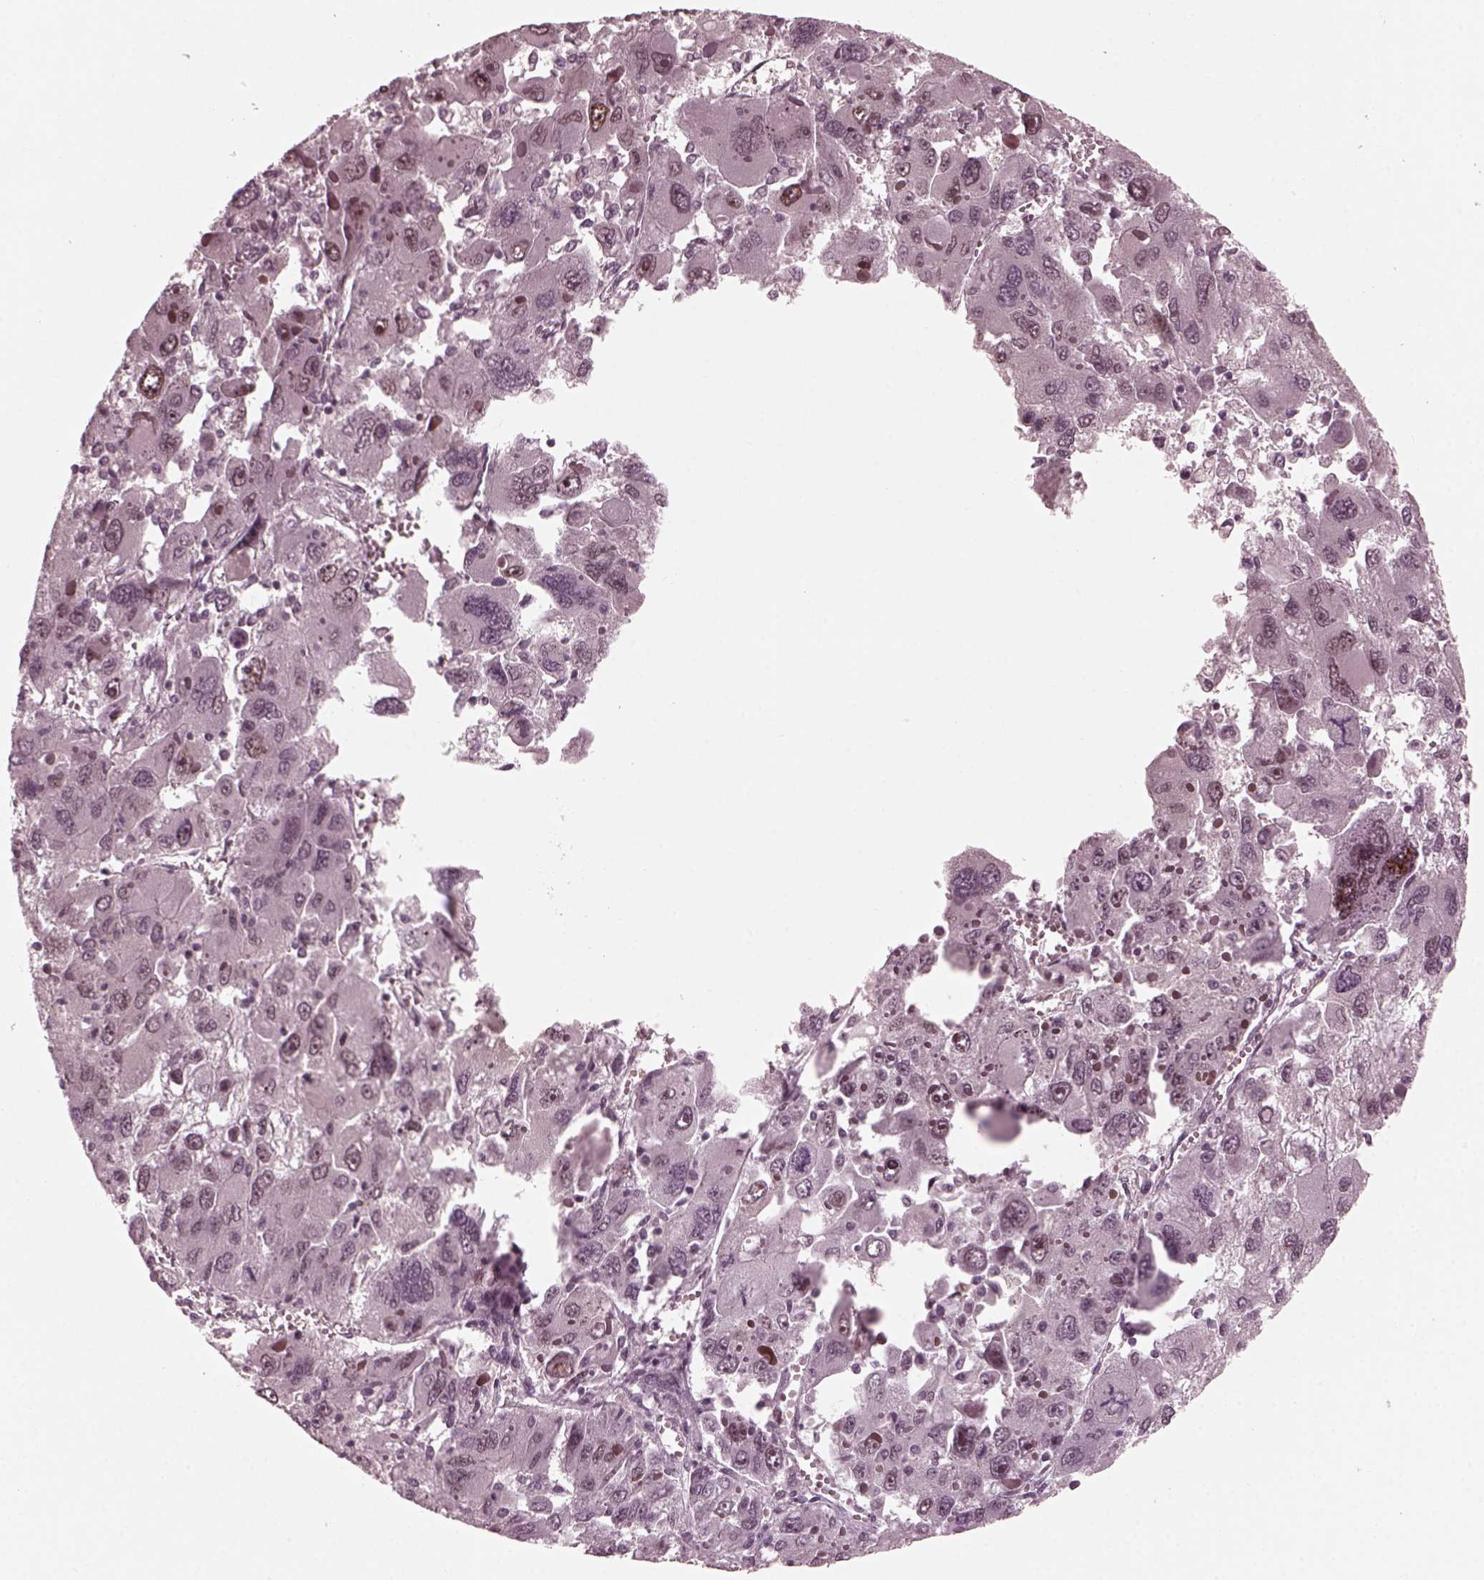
{"staining": {"intensity": "negative", "quantity": "none", "location": "none"}, "tissue": "liver cancer", "cell_type": "Tumor cells", "image_type": "cancer", "snomed": [{"axis": "morphology", "description": "Carcinoma, Hepatocellular, NOS"}, {"axis": "topography", "description": "Liver"}], "caption": "Micrograph shows no significant protein positivity in tumor cells of hepatocellular carcinoma (liver). The staining was performed using DAB (3,3'-diaminobenzidine) to visualize the protein expression in brown, while the nuclei were stained in blue with hematoxylin (Magnification: 20x).", "gene": "TRIB3", "patient": {"sex": "female", "age": 41}}